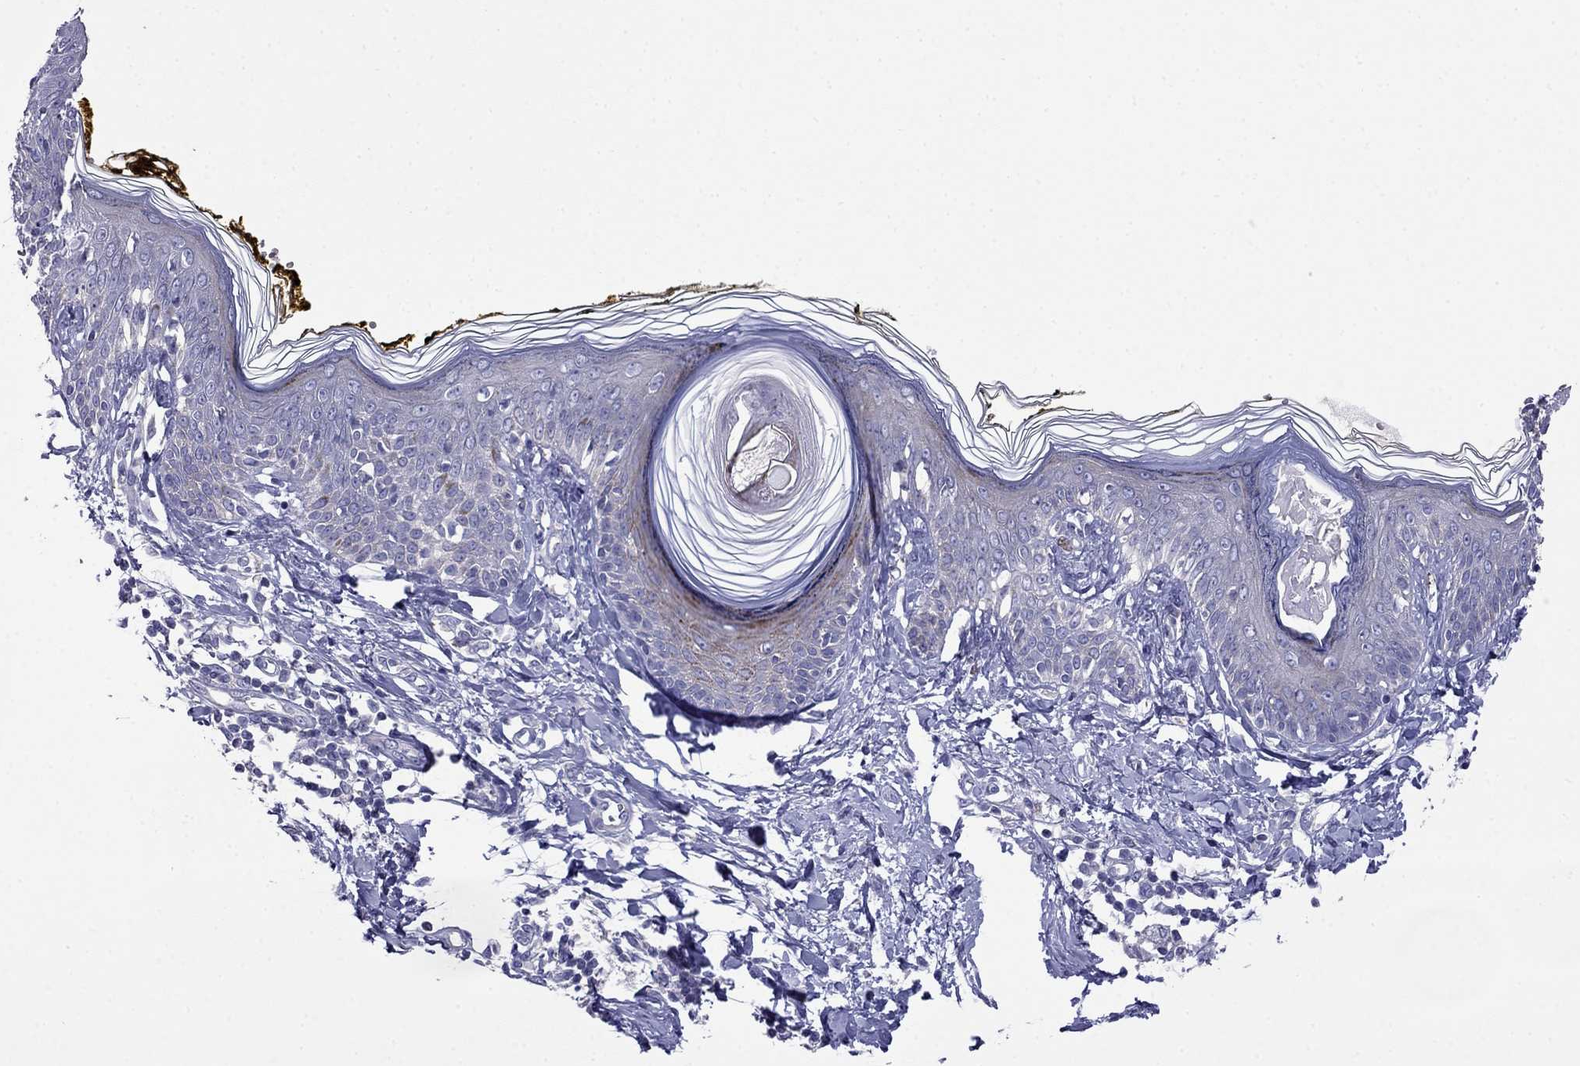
{"staining": {"intensity": "negative", "quantity": "none", "location": "none"}, "tissue": "skin", "cell_type": "Fibroblasts", "image_type": "normal", "snomed": [{"axis": "morphology", "description": "Normal tissue, NOS"}, {"axis": "topography", "description": "Skin"}], "caption": "Immunohistochemistry photomicrograph of normal skin: human skin stained with DAB demonstrates no significant protein expression in fibroblasts.", "gene": "PRR18", "patient": {"sex": "male", "age": 76}}